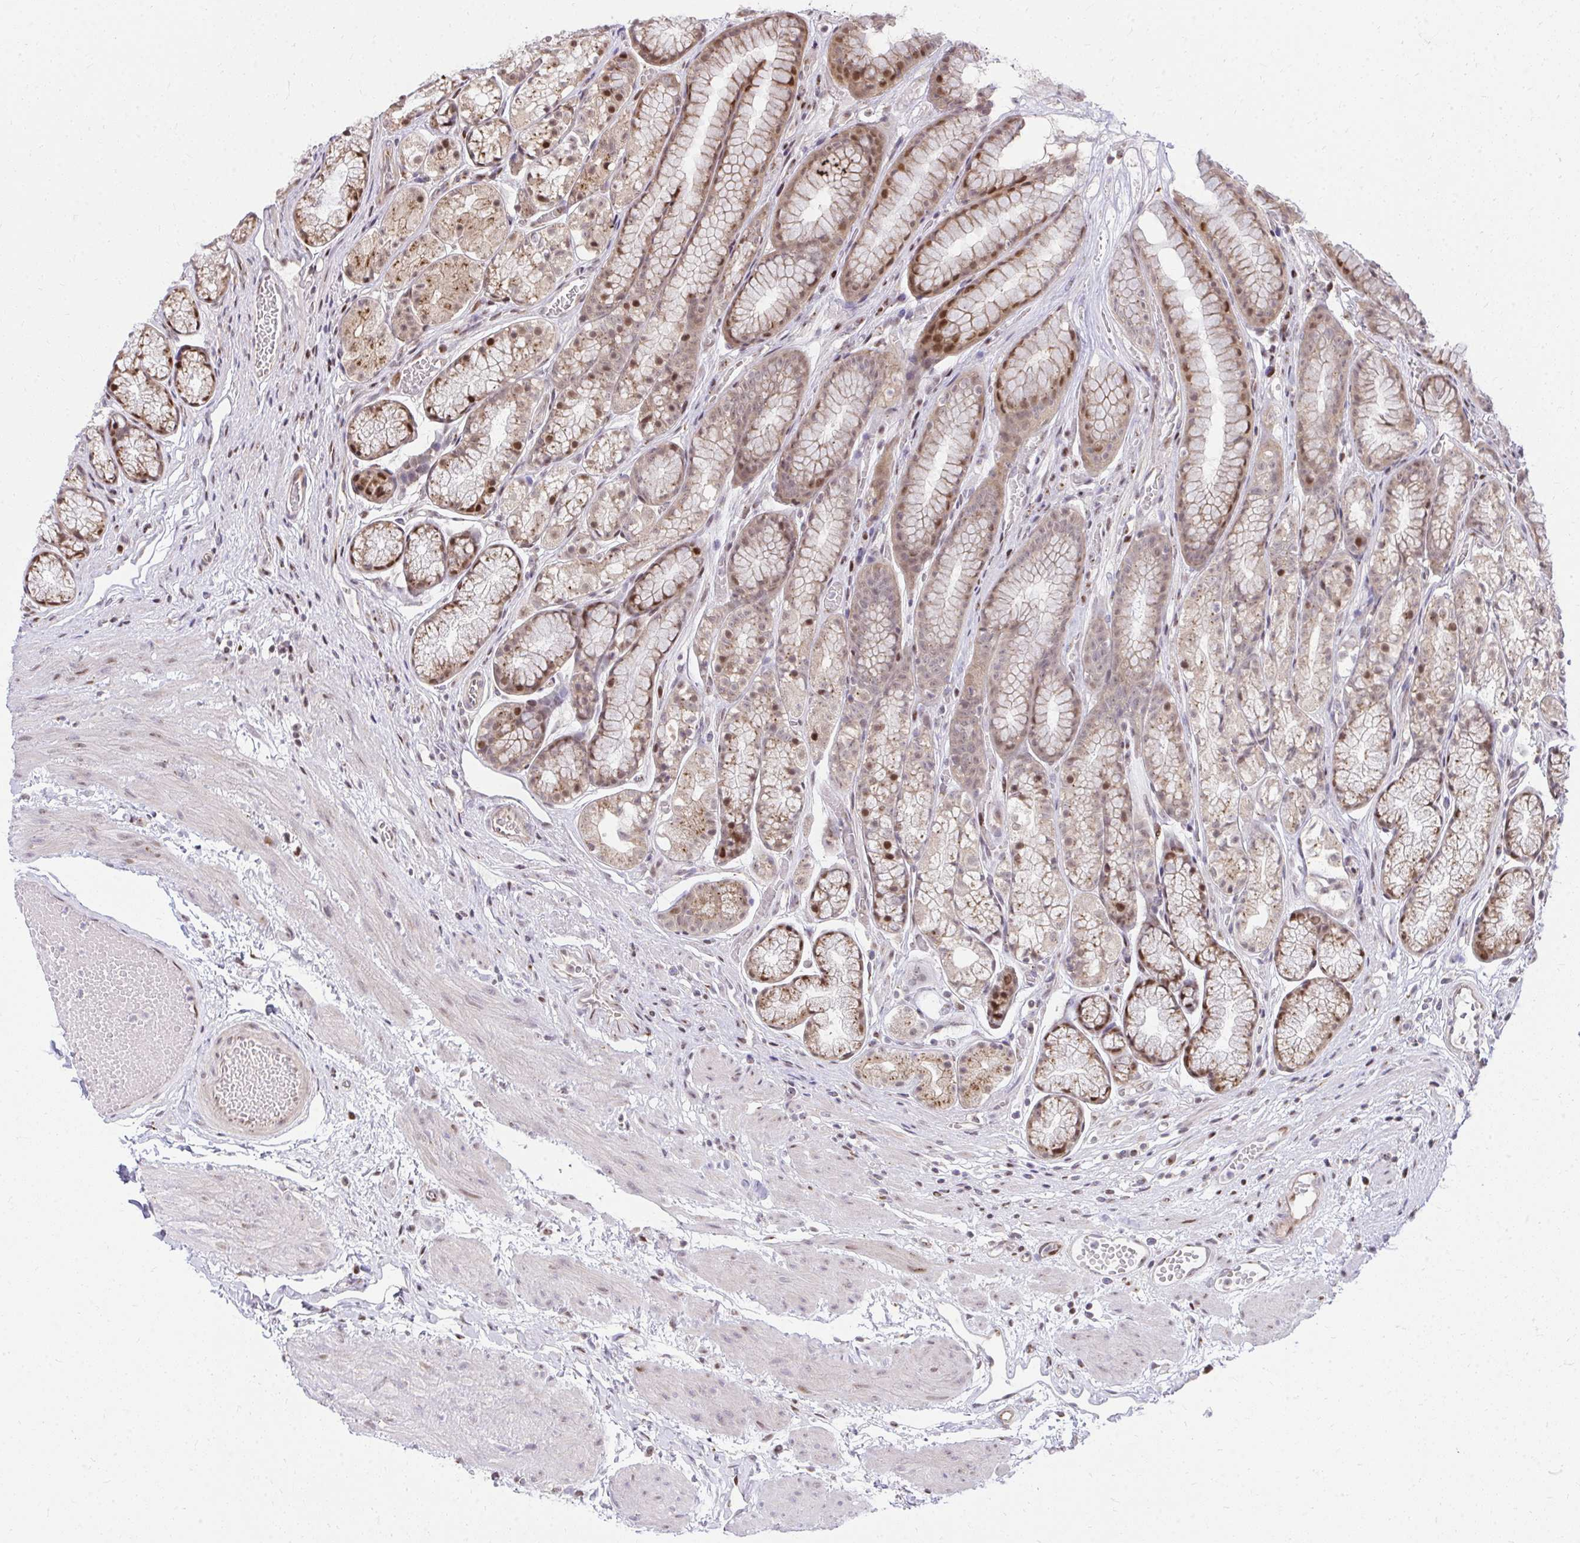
{"staining": {"intensity": "moderate", "quantity": "25%-75%", "location": "cytoplasmic/membranous,nuclear"}, "tissue": "stomach", "cell_type": "Glandular cells", "image_type": "normal", "snomed": [{"axis": "morphology", "description": "Normal tissue, NOS"}, {"axis": "topography", "description": "Smooth muscle"}, {"axis": "topography", "description": "Stomach"}], "caption": "Stomach stained for a protein shows moderate cytoplasmic/membranous,nuclear positivity in glandular cells. Using DAB (brown) and hematoxylin (blue) stains, captured at high magnification using brightfield microscopy.", "gene": "PIGY", "patient": {"sex": "male", "age": 70}}